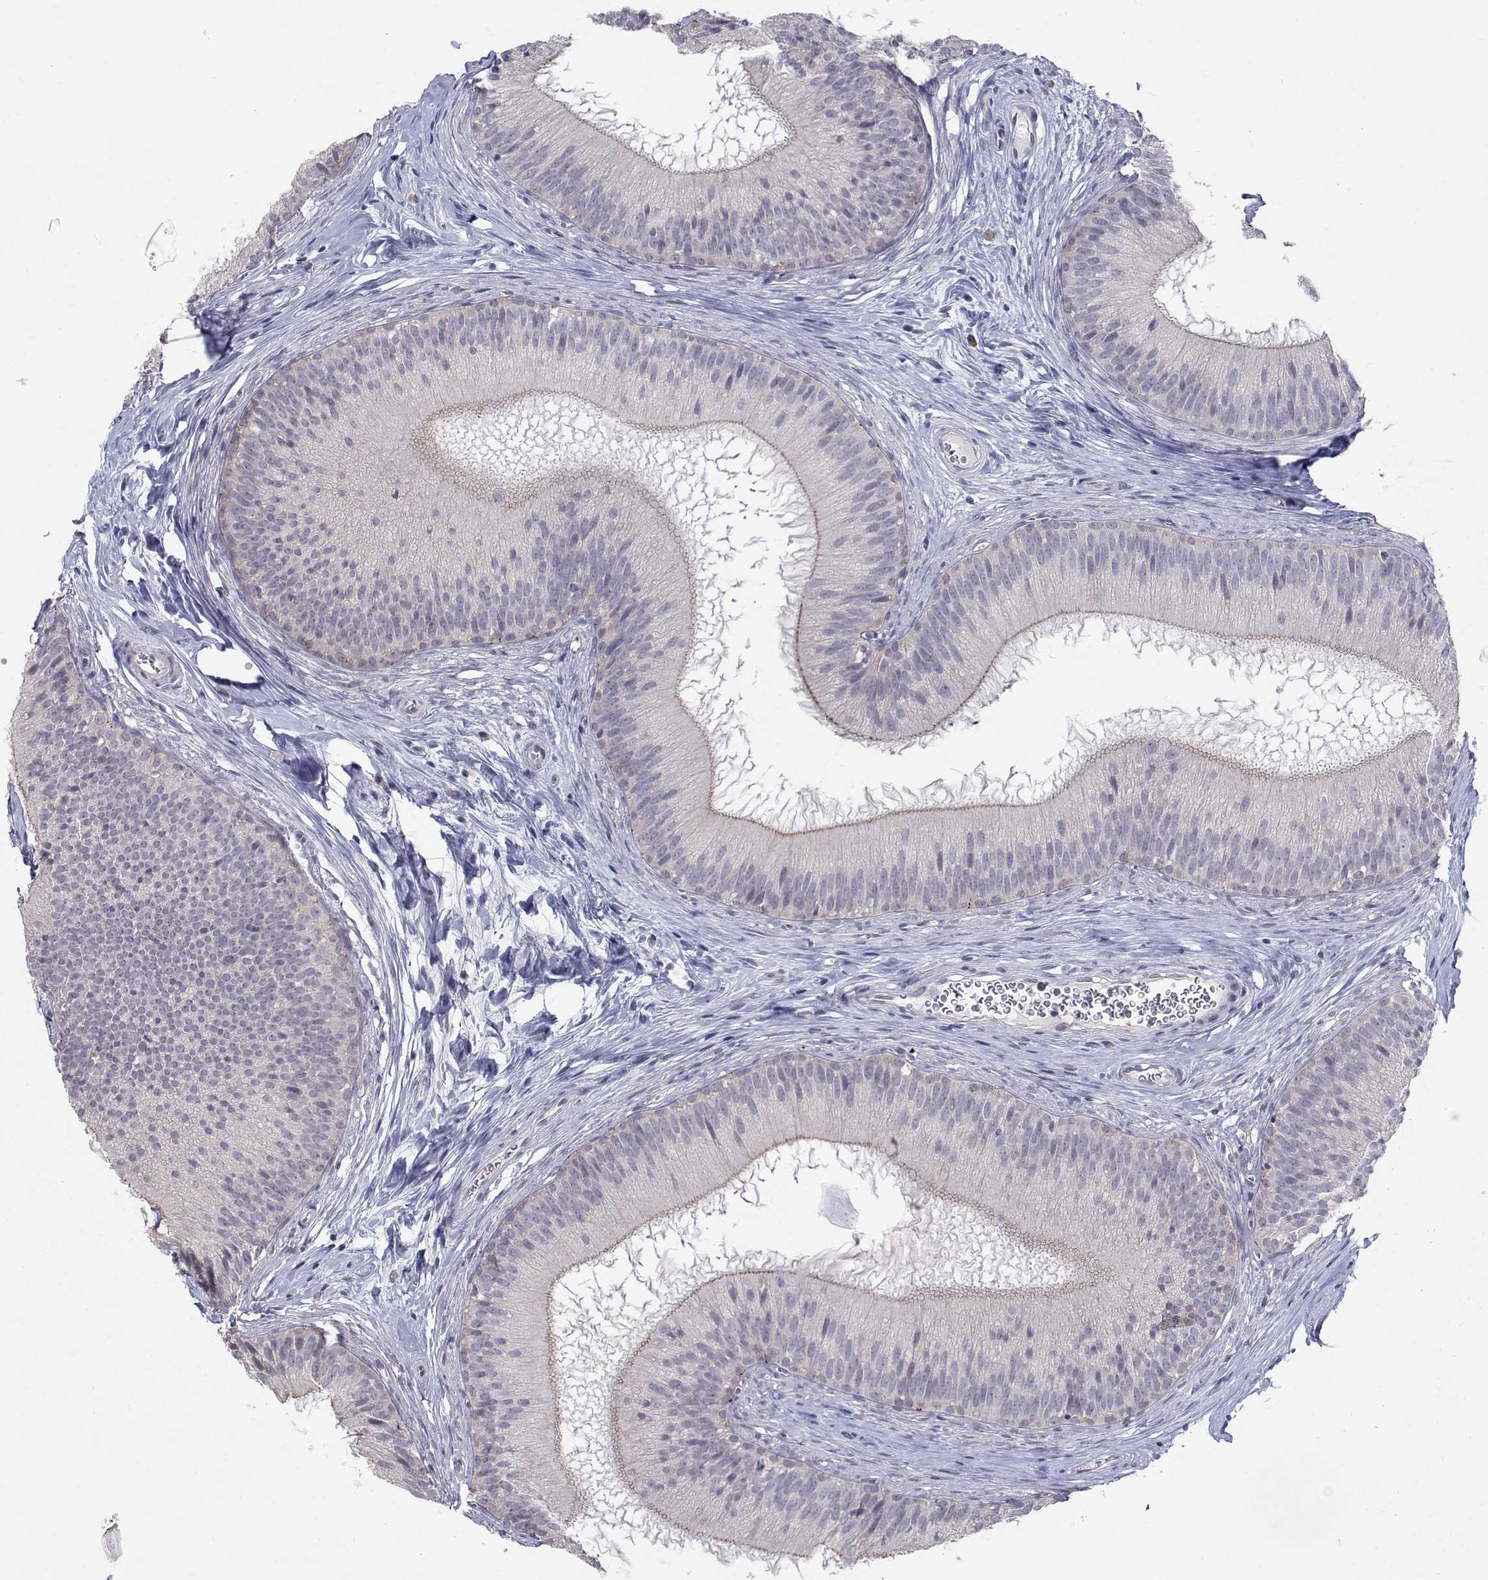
{"staining": {"intensity": "negative", "quantity": "none", "location": "none"}, "tissue": "epididymis", "cell_type": "Glandular cells", "image_type": "normal", "snomed": [{"axis": "morphology", "description": "Normal tissue, NOS"}, {"axis": "topography", "description": "Epididymis"}], "caption": "There is no significant staining in glandular cells of epididymis. (Immunohistochemistry, brightfield microscopy, high magnification).", "gene": "RBPJL", "patient": {"sex": "male", "age": 24}}